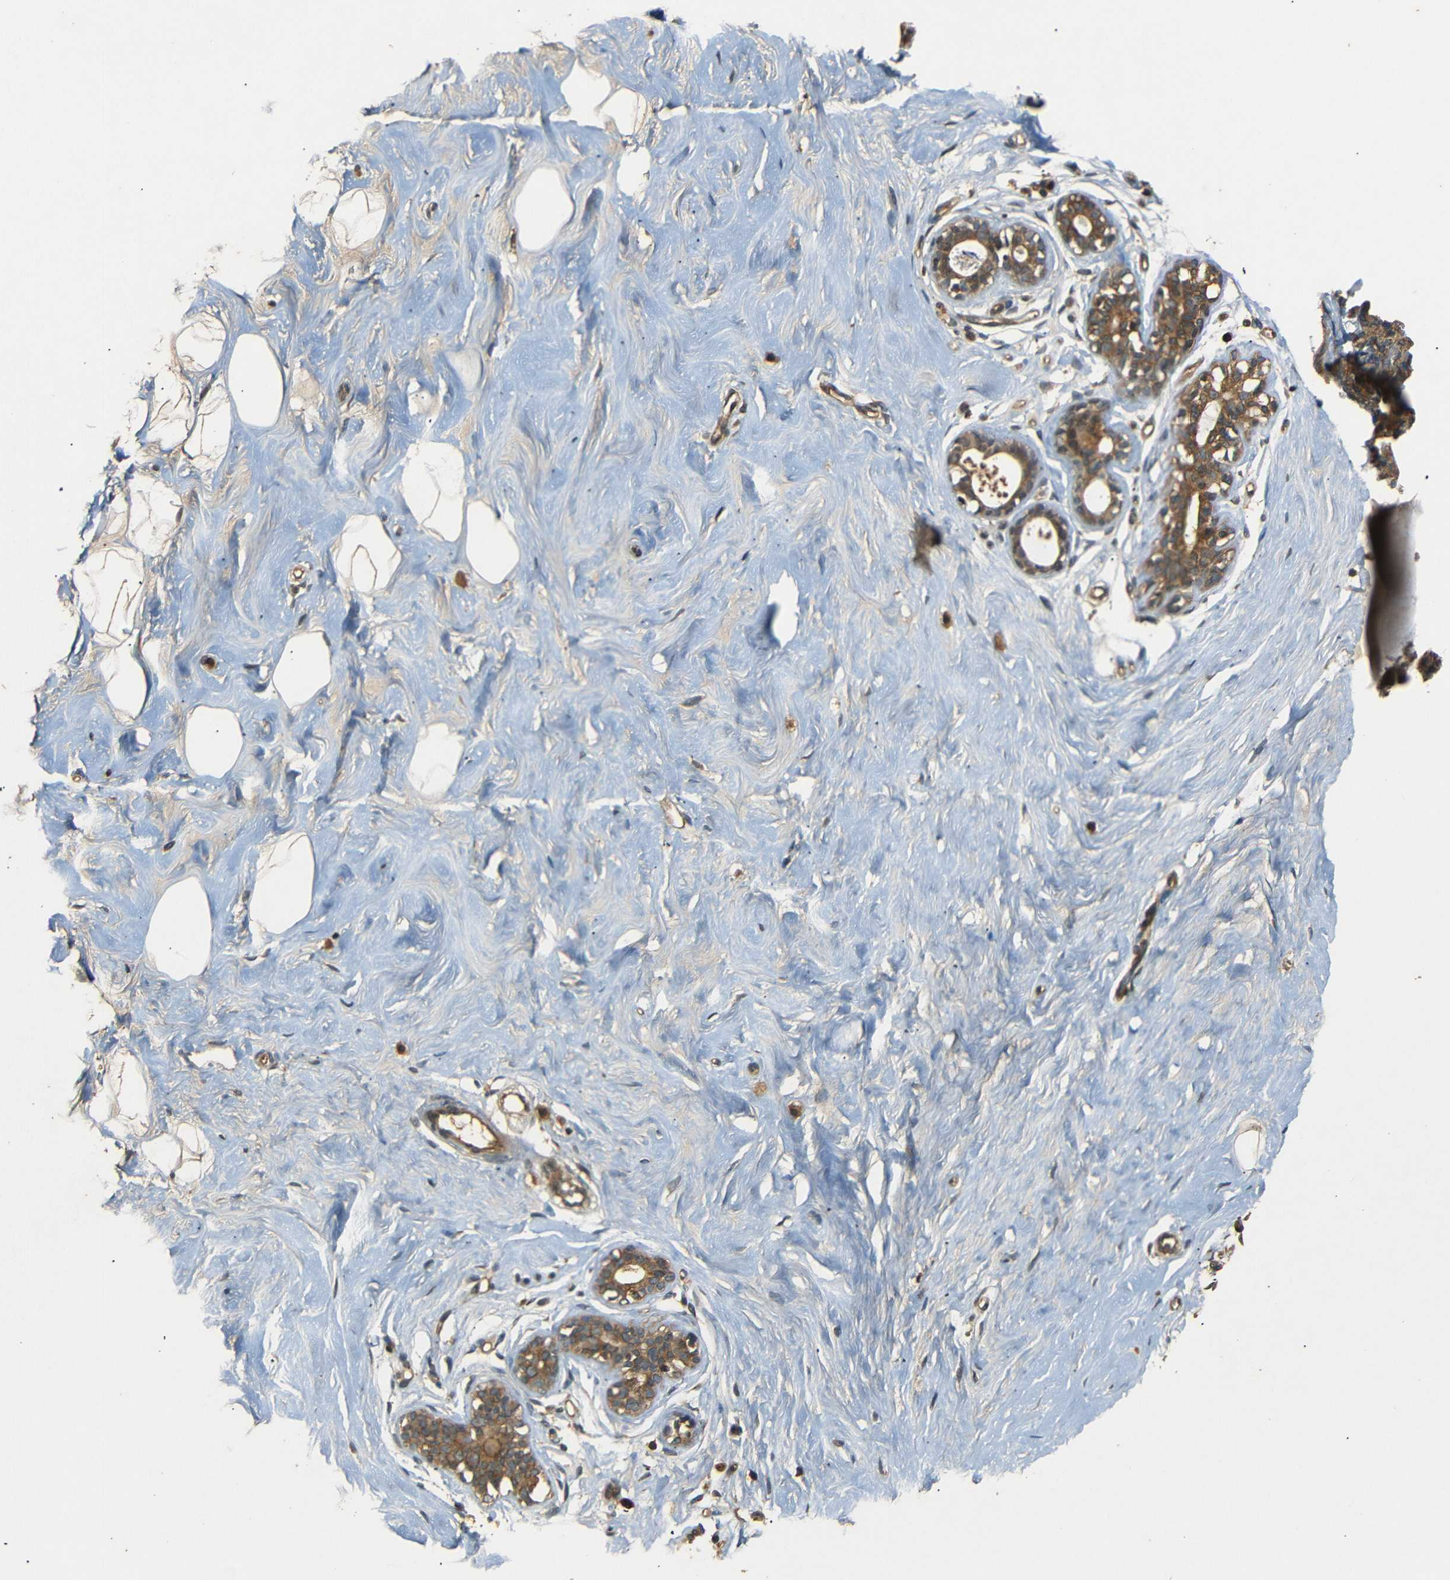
{"staining": {"intensity": "weak", "quantity": "25%-75%", "location": "cytoplasmic/membranous"}, "tissue": "breast", "cell_type": "Adipocytes", "image_type": "normal", "snomed": [{"axis": "morphology", "description": "Normal tissue, NOS"}, {"axis": "topography", "description": "Breast"}], "caption": "High-magnification brightfield microscopy of benign breast stained with DAB (3,3'-diaminobenzidine) (brown) and counterstained with hematoxylin (blue). adipocytes exhibit weak cytoplasmic/membranous expression is identified in approximately25%-75% of cells.", "gene": "TANK", "patient": {"sex": "female", "age": 23}}